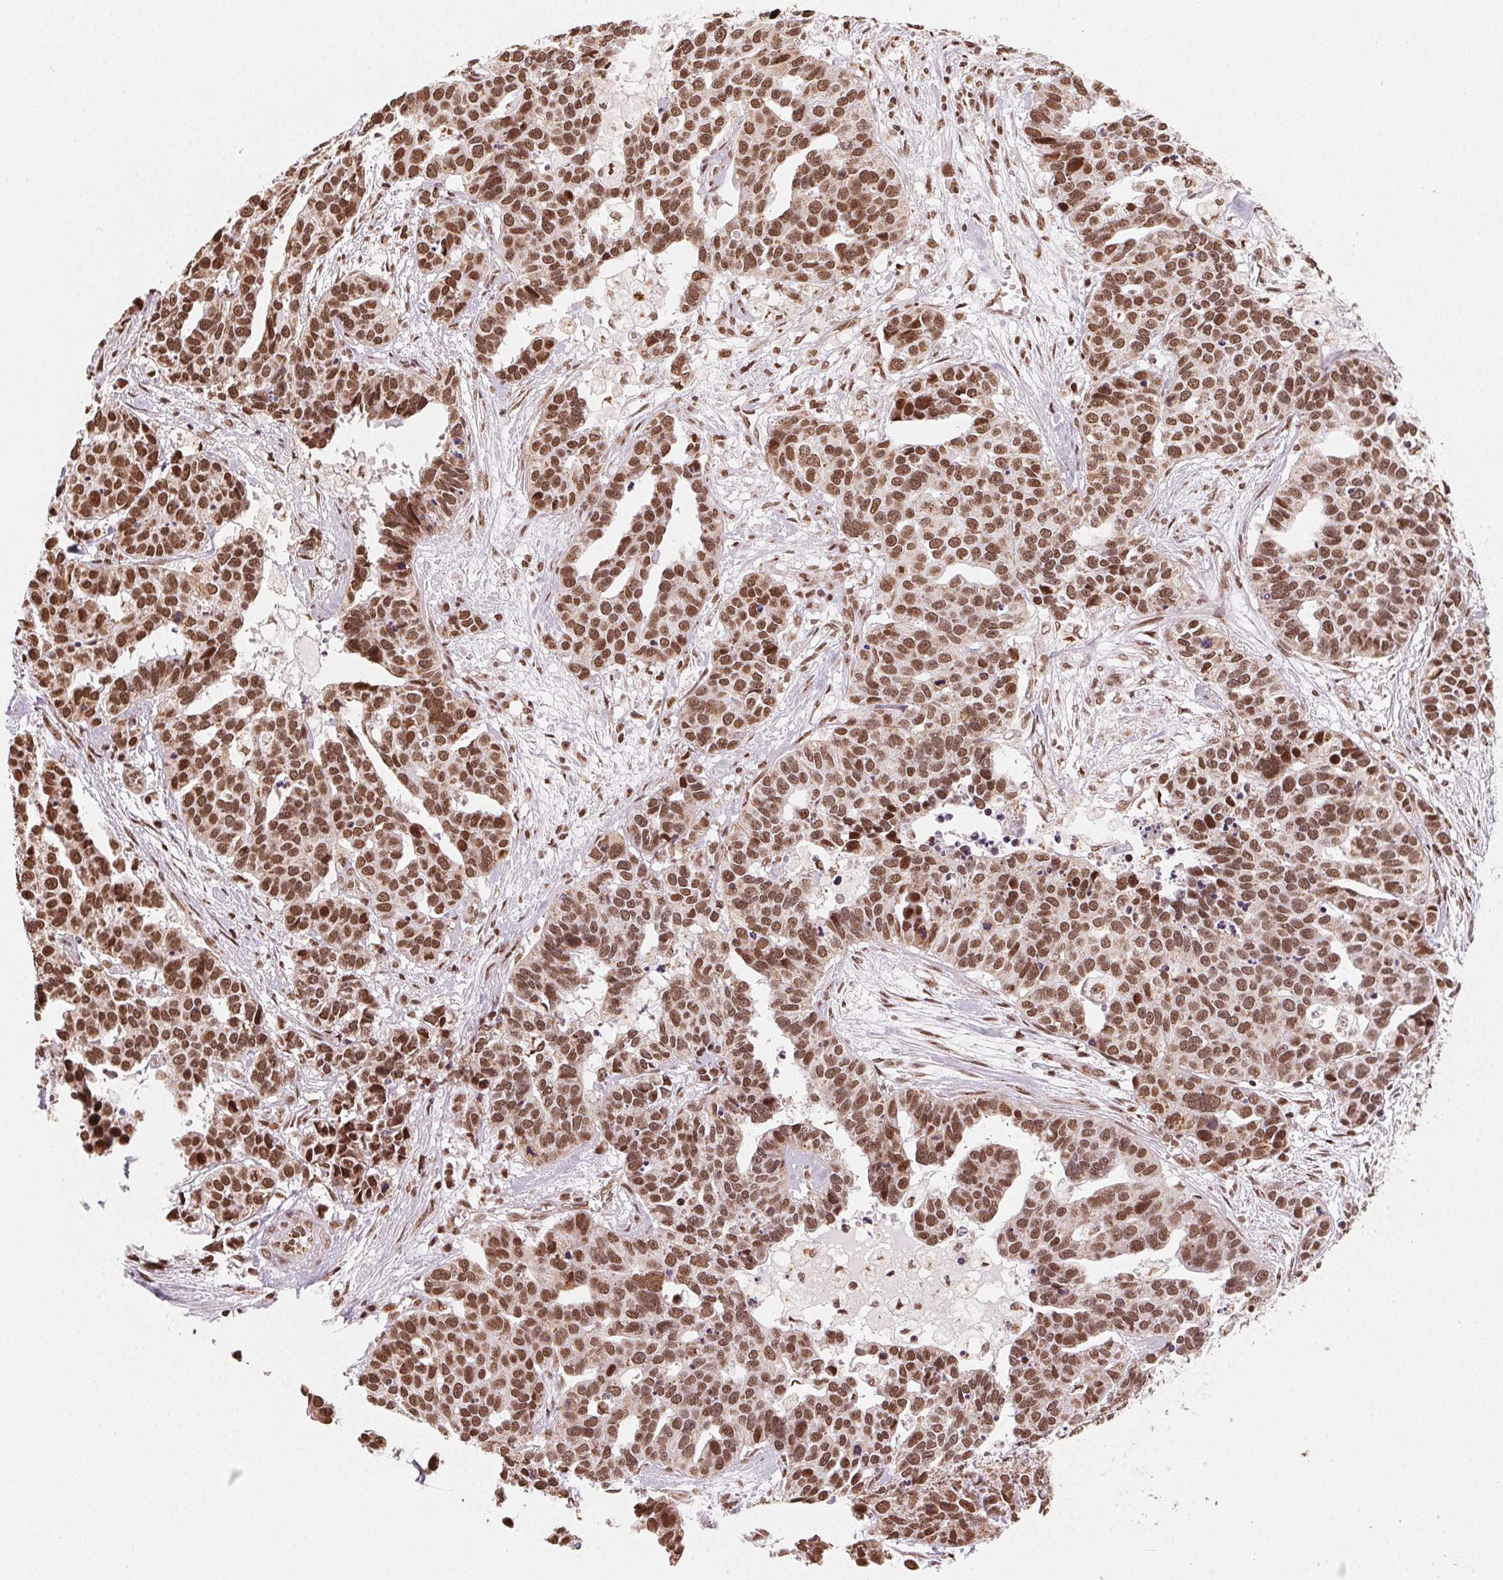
{"staining": {"intensity": "strong", "quantity": ">75%", "location": "nuclear"}, "tissue": "ovarian cancer", "cell_type": "Tumor cells", "image_type": "cancer", "snomed": [{"axis": "morphology", "description": "Carcinoma, endometroid"}, {"axis": "topography", "description": "Ovary"}], "caption": "About >75% of tumor cells in human endometroid carcinoma (ovarian) demonstrate strong nuclear protein positivity as visualized by brown immunohistochemical staining.", "gene": "TOPORS", "patient": {"sex": "female", "age": 65}}